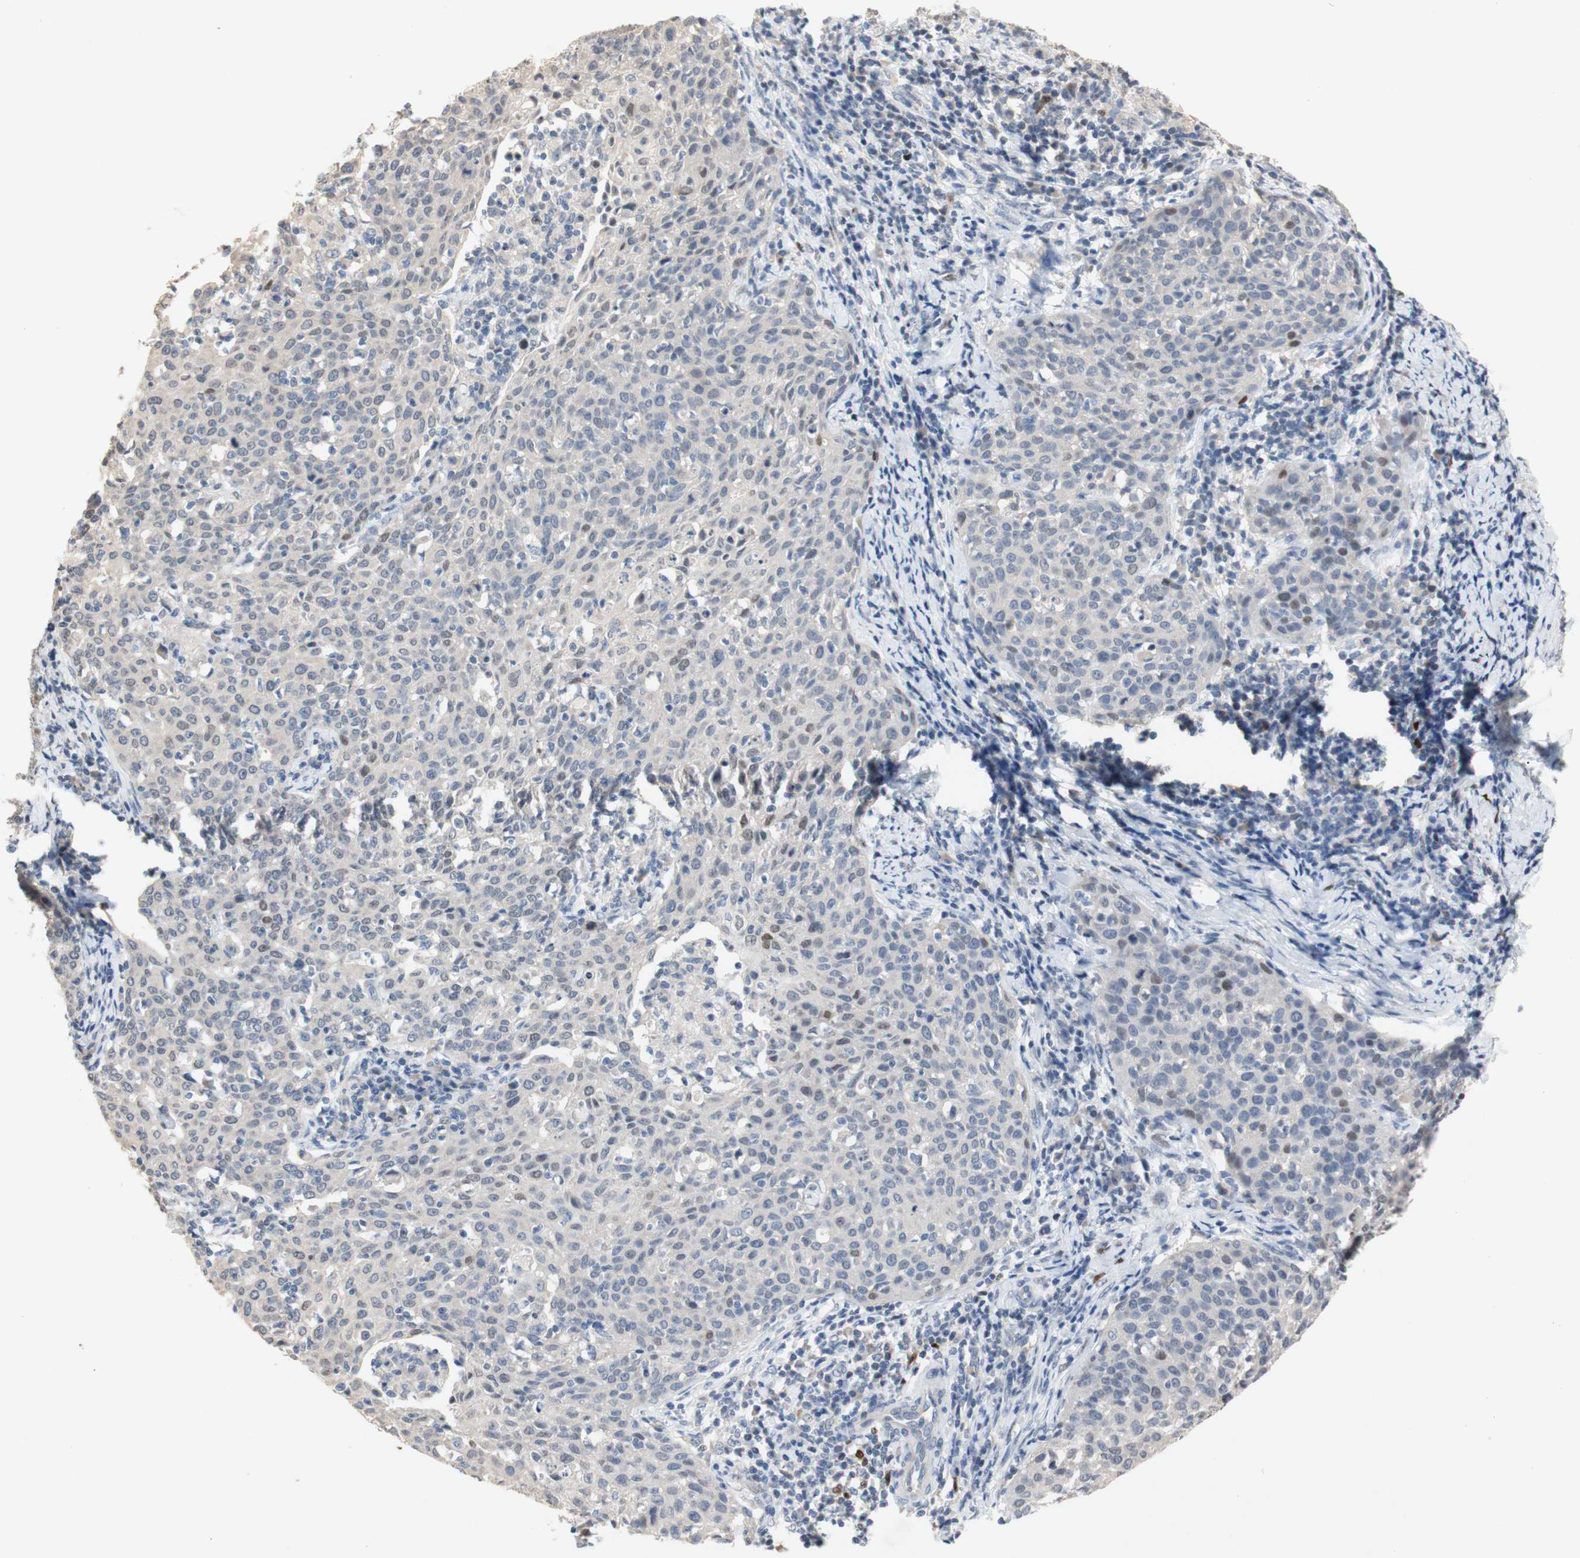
{"staining": {"intensity": "negative", "quantity": "none", "location": "none"}, "tissue": "cervical cancer", "cell_type": "Tumor cells", "image_type": "cancer", "snomed": [{"axis": "morphology", "description": "Squamous cell carcinoma, NOS"}, {"axis": "topography", "description": "Cervix"}], "caption": "The photomicrograph displays no staining of tumor cells in cervical cancer (squamous cell carcinoma). Nuclei are stained in blue.", "gene": "FOSB", "patient": {"sex": "female", "age": 38}}